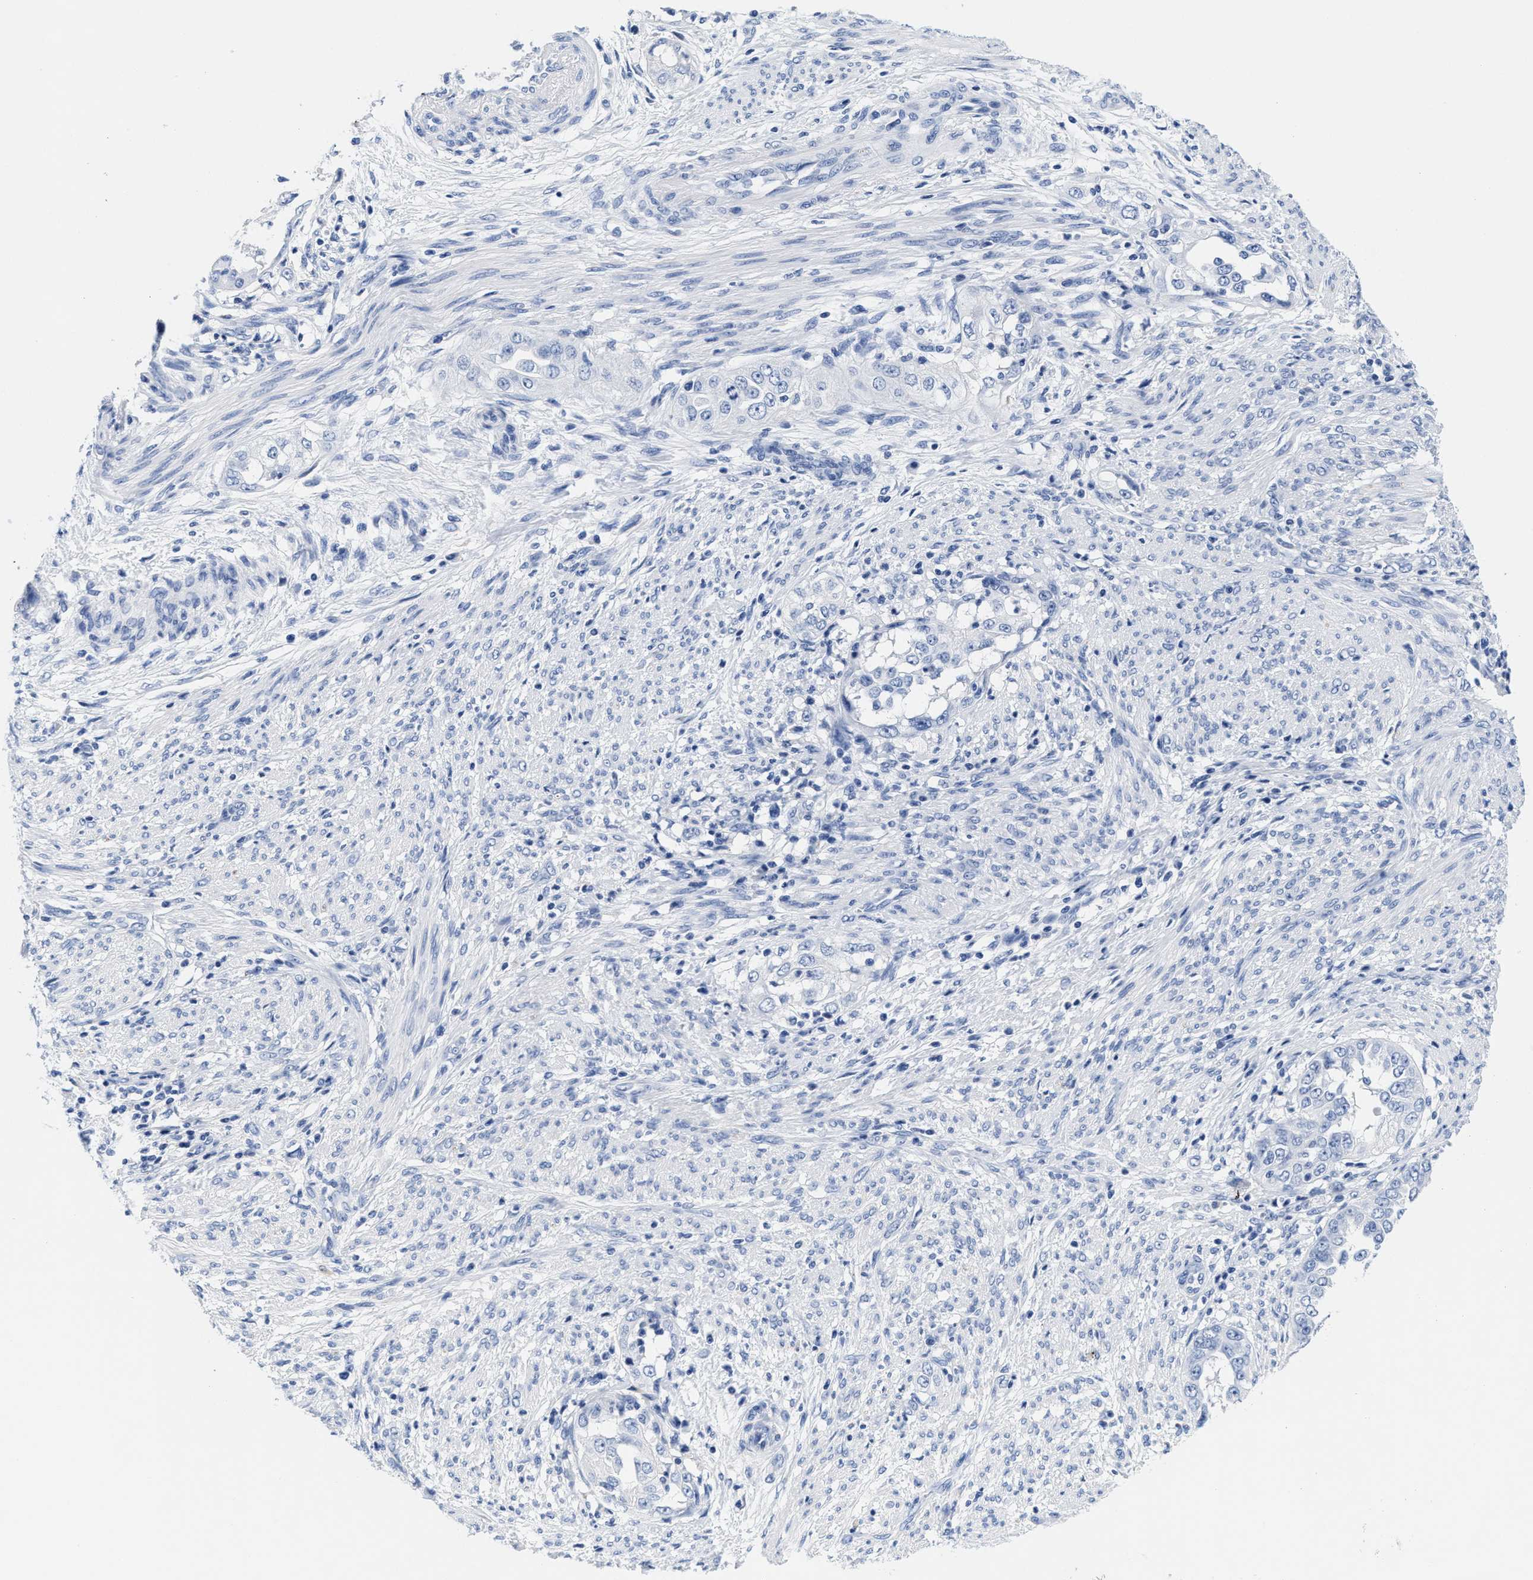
{"staining": {"intensity": "negative", "quantity": "none", "location": "none"}, "tissue": "endometrial cancer", "cell_type": "Tumor cells", "image_type": "cancer", "snomed": [{"axis": "morphology", "description": "Adenocarcinoma, NOS"}, {"axis": "topography", "description": "Endometrium"}], "caption": "Immunohistochemical staining of endometrial cancer shows no significant expression in tumor cells.", "gene": "TTC3", "patient": {"sex": "female", "age": 85}}